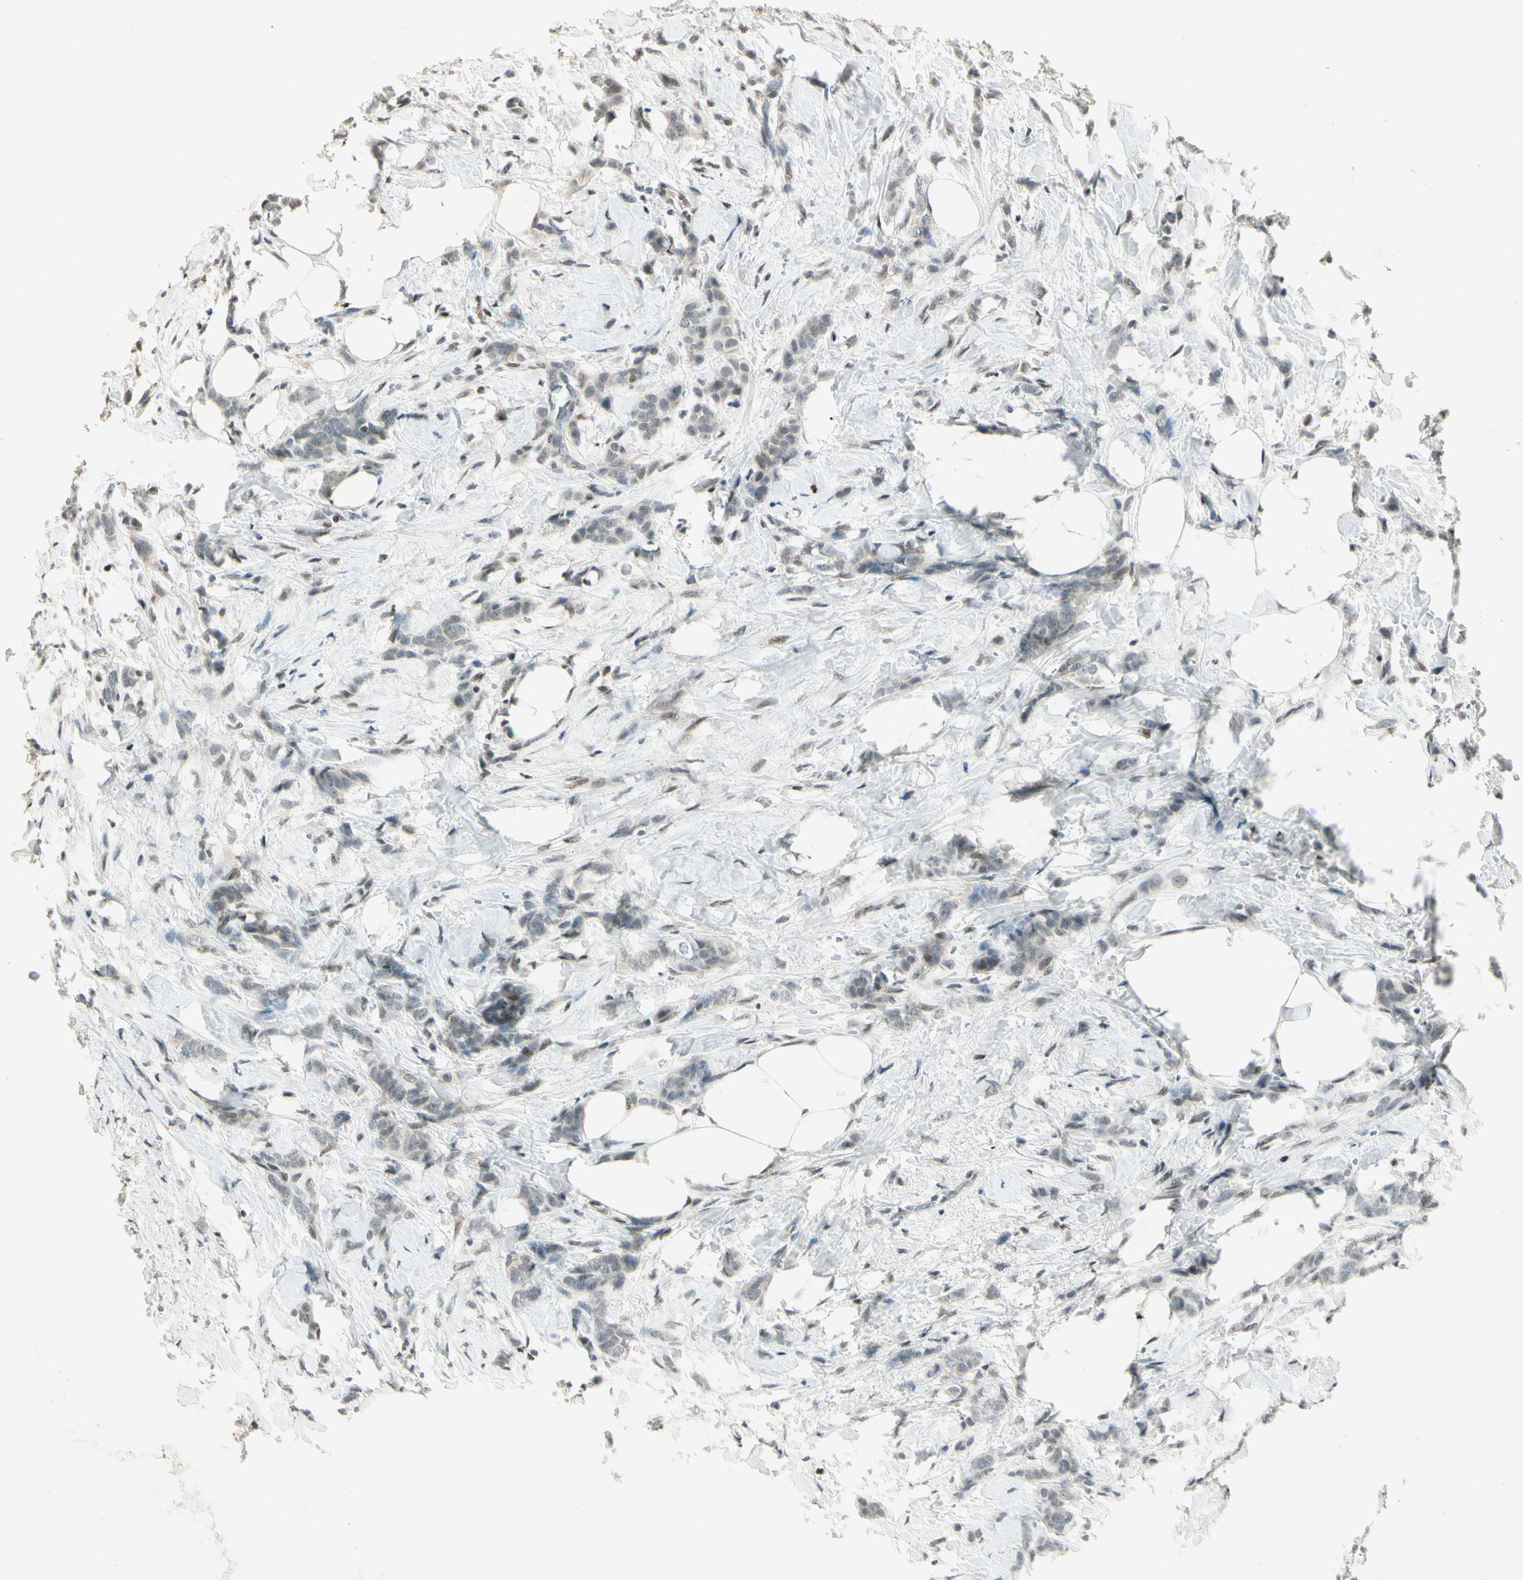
{"staining": {"intensity": "negative", "quantity": "none", "location": "none"}, "tissue": "breast cancer", "cell_type": "Tumor cells", "image_type": "cancer", "snomed": [{"axis": "morphology", "description": "Lobular carcinoma, in situ"}, {"axis": "morphology", "description": "Lobular carcinoma"}, {"axis": "topography", "description": "Breast"}], "caption": "Photomicrograph shows no significant protein staining in tumor cells of breast cancer.", "gene": "ZBTB4", "patient": {"sex": "female", "age": 41}}